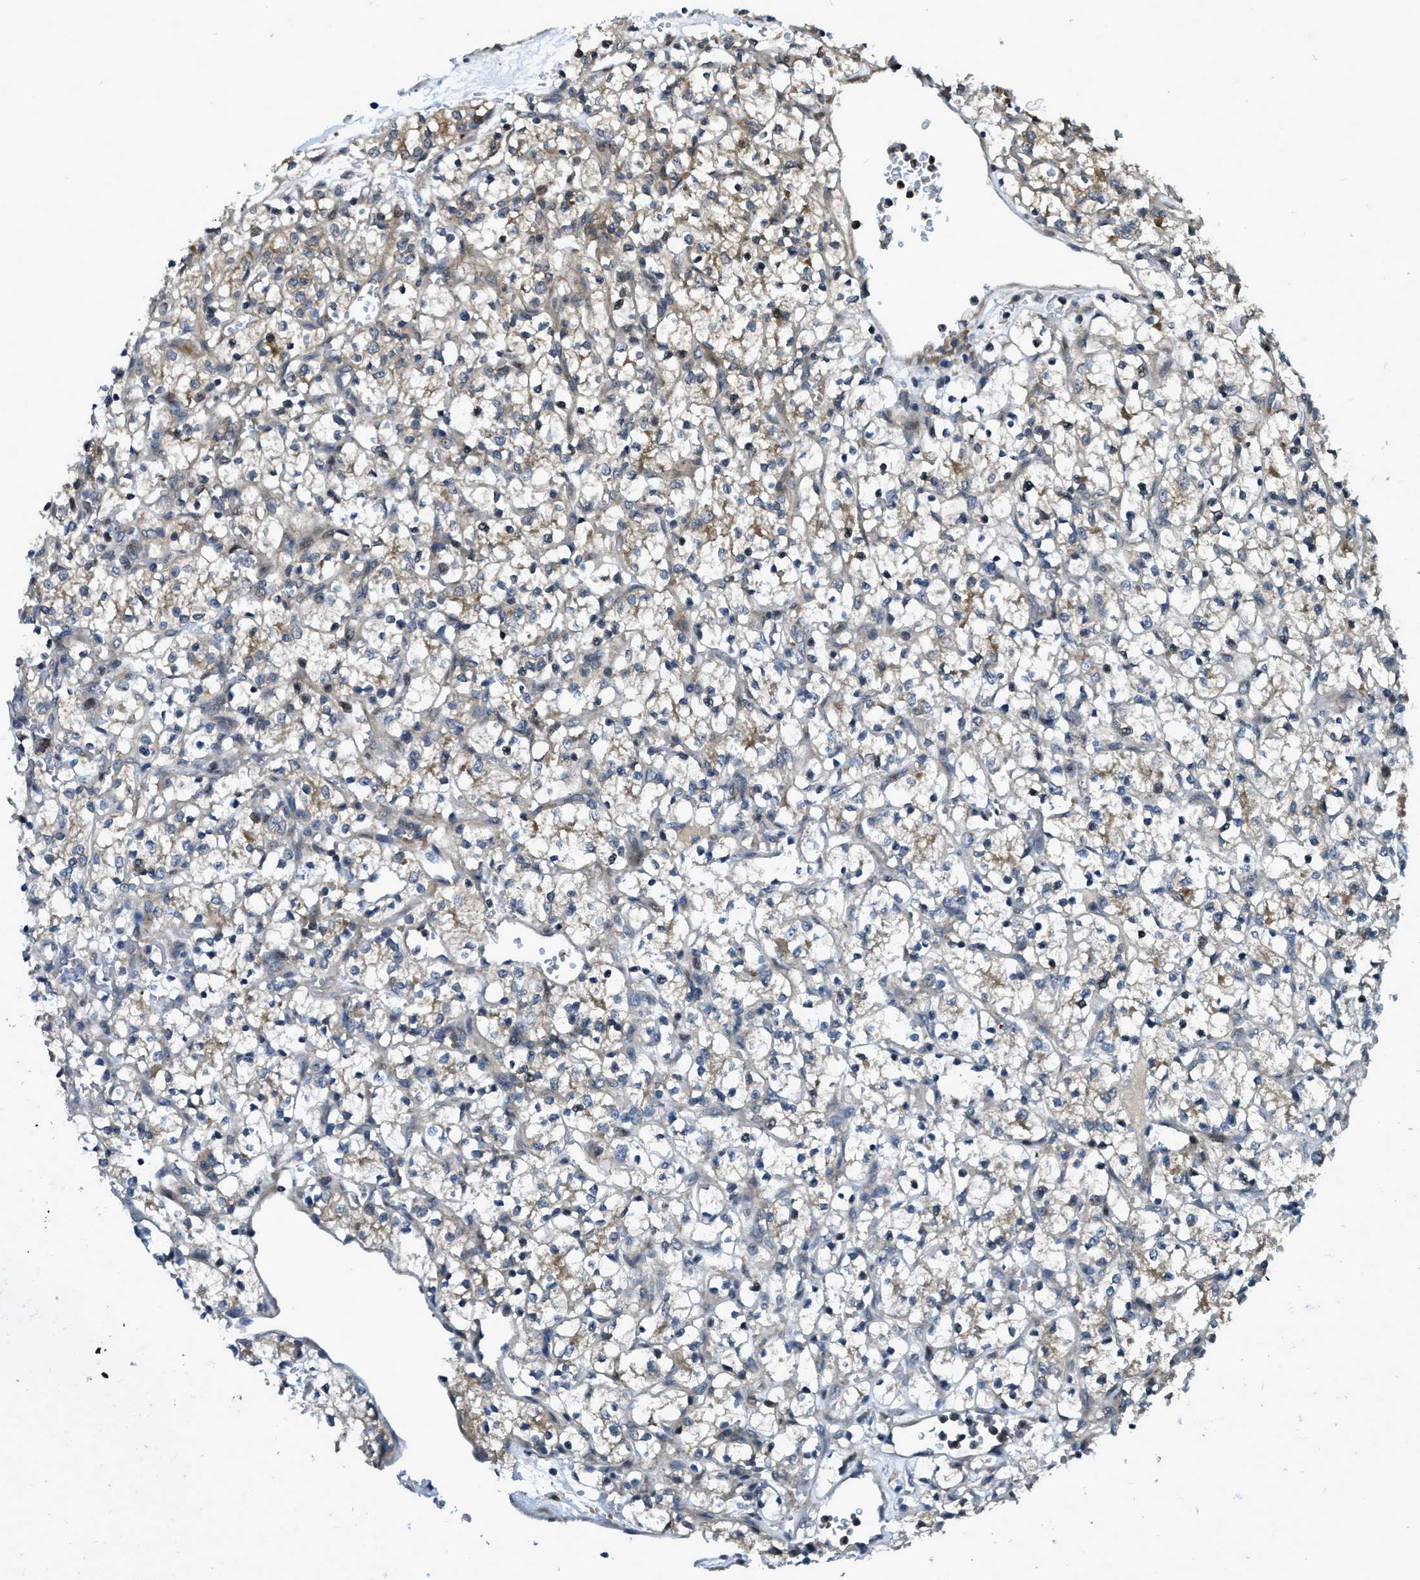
{"staining": {"intensity": "moderate", "quantity": "<25%", "location": "cytoplasmic/membranous"}, "tissue": "renal cancer", "cell_type": "Tumor cells", "image_type": "cancer", "snomed": [{"axis": "morphology", "description": "Adenocarcinoma, NOS"}, {"axis": "topography", "description": "Kidney"}], "caption": "A histopathology image showing moderate cytoplasmic/membranous positivity in about <25% of tumor cells in adenocarcinoma (renal), as visualized by brown immunohistochemical staining.", "gene": "DNAJC28", "patient": {"sex": "female", "age": 69}}